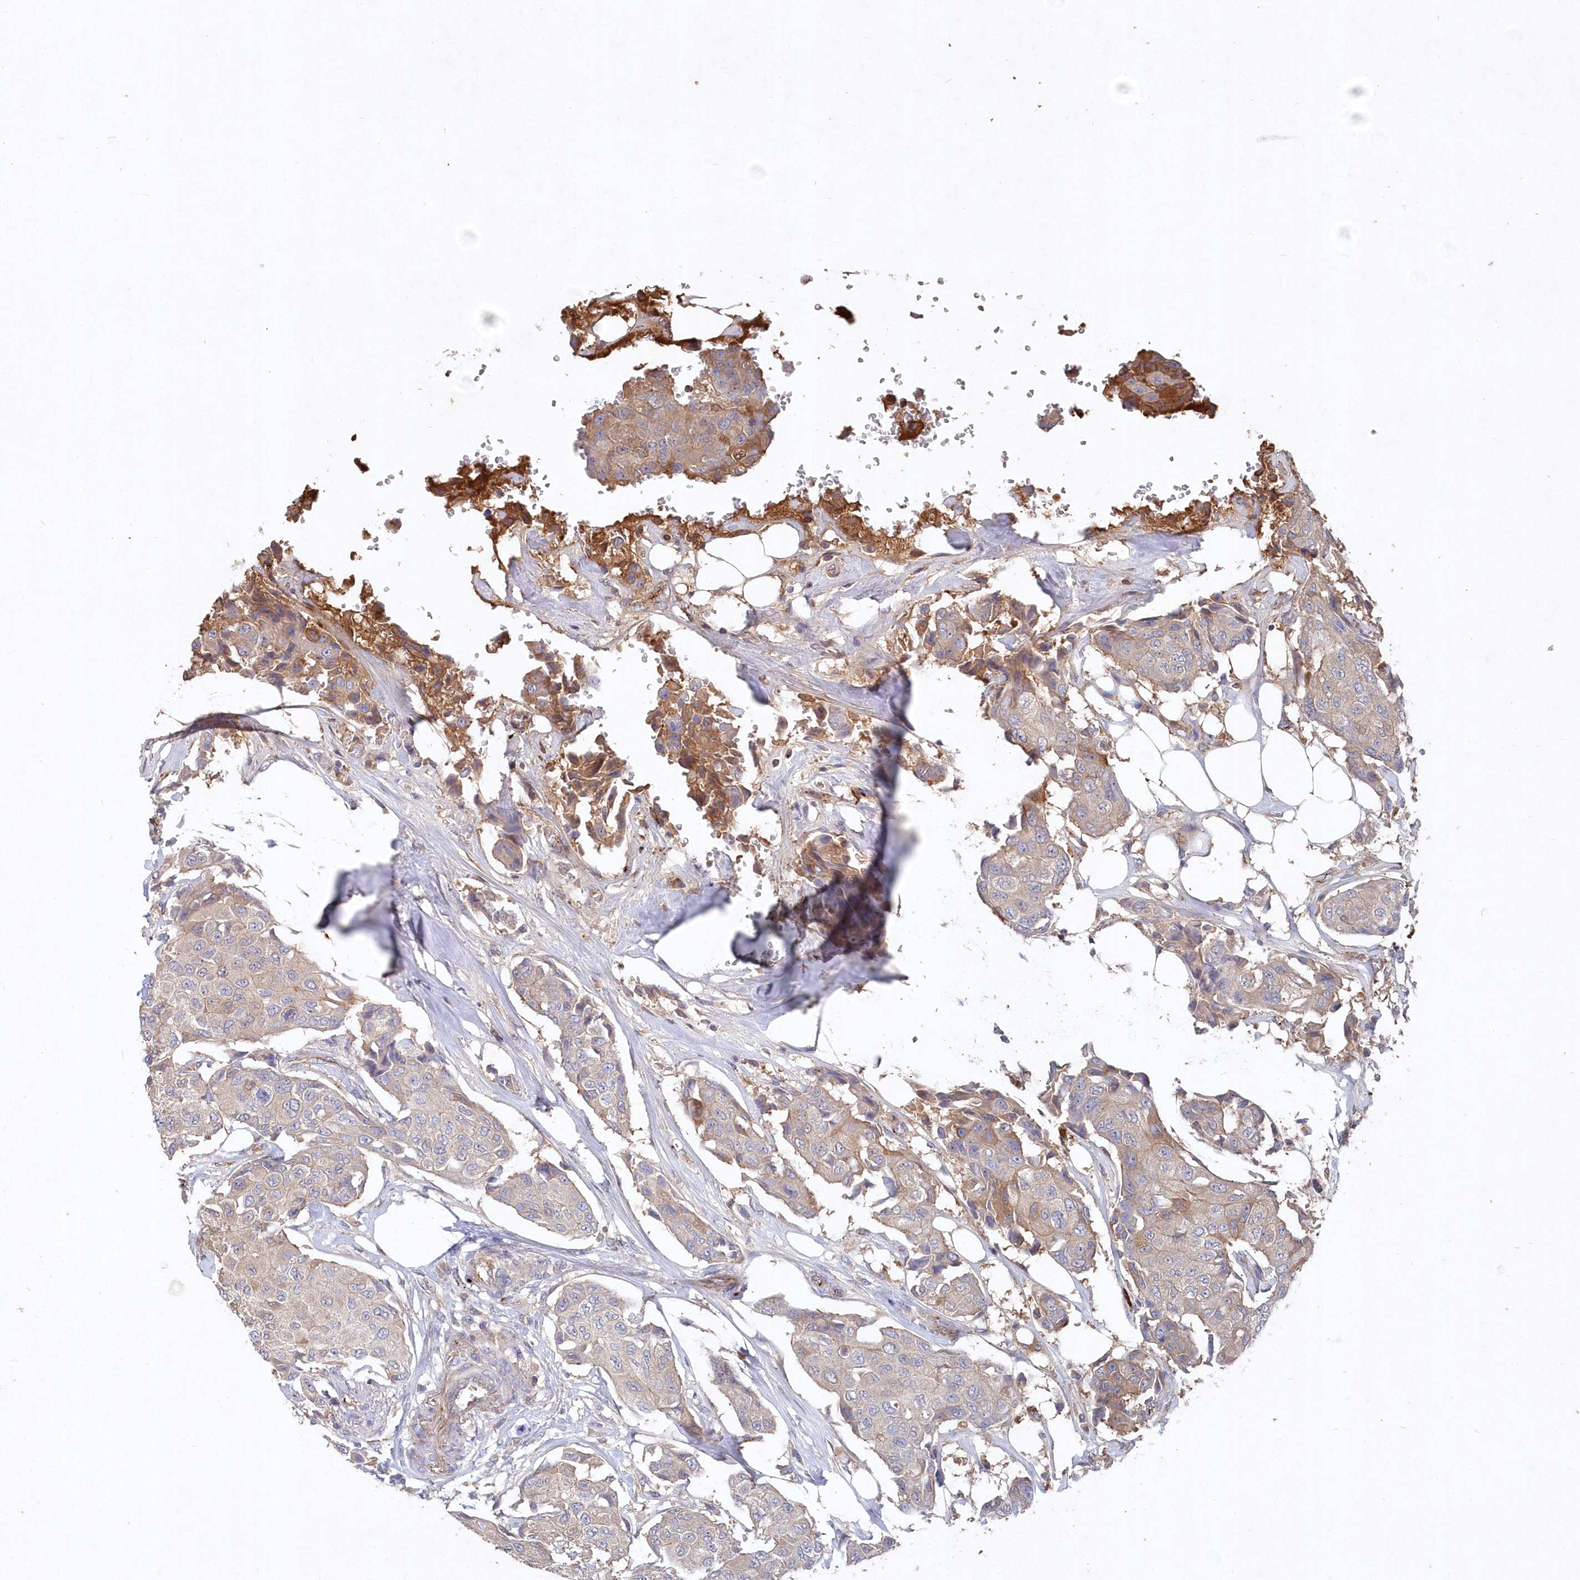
{"staining": {"intensity": "moderate", "quantity": "<25%", "location": "cytoplasmic/membranous"}, "tissue": "breast cancer", "cell_type": "Tumor cells", "image_type": "cancer", "snomed": [{"axis": "morphology", "description": "Duct carcinoma"}, {"axis": "topography", "description": "Breast"}], "caption": "Moderate cytoplasmic/membranous protein staining is present in about <25% of tumor cells in breast cancer.", "gene": "ABHD14B", "patient": {"sex": "female", "age": 80}}